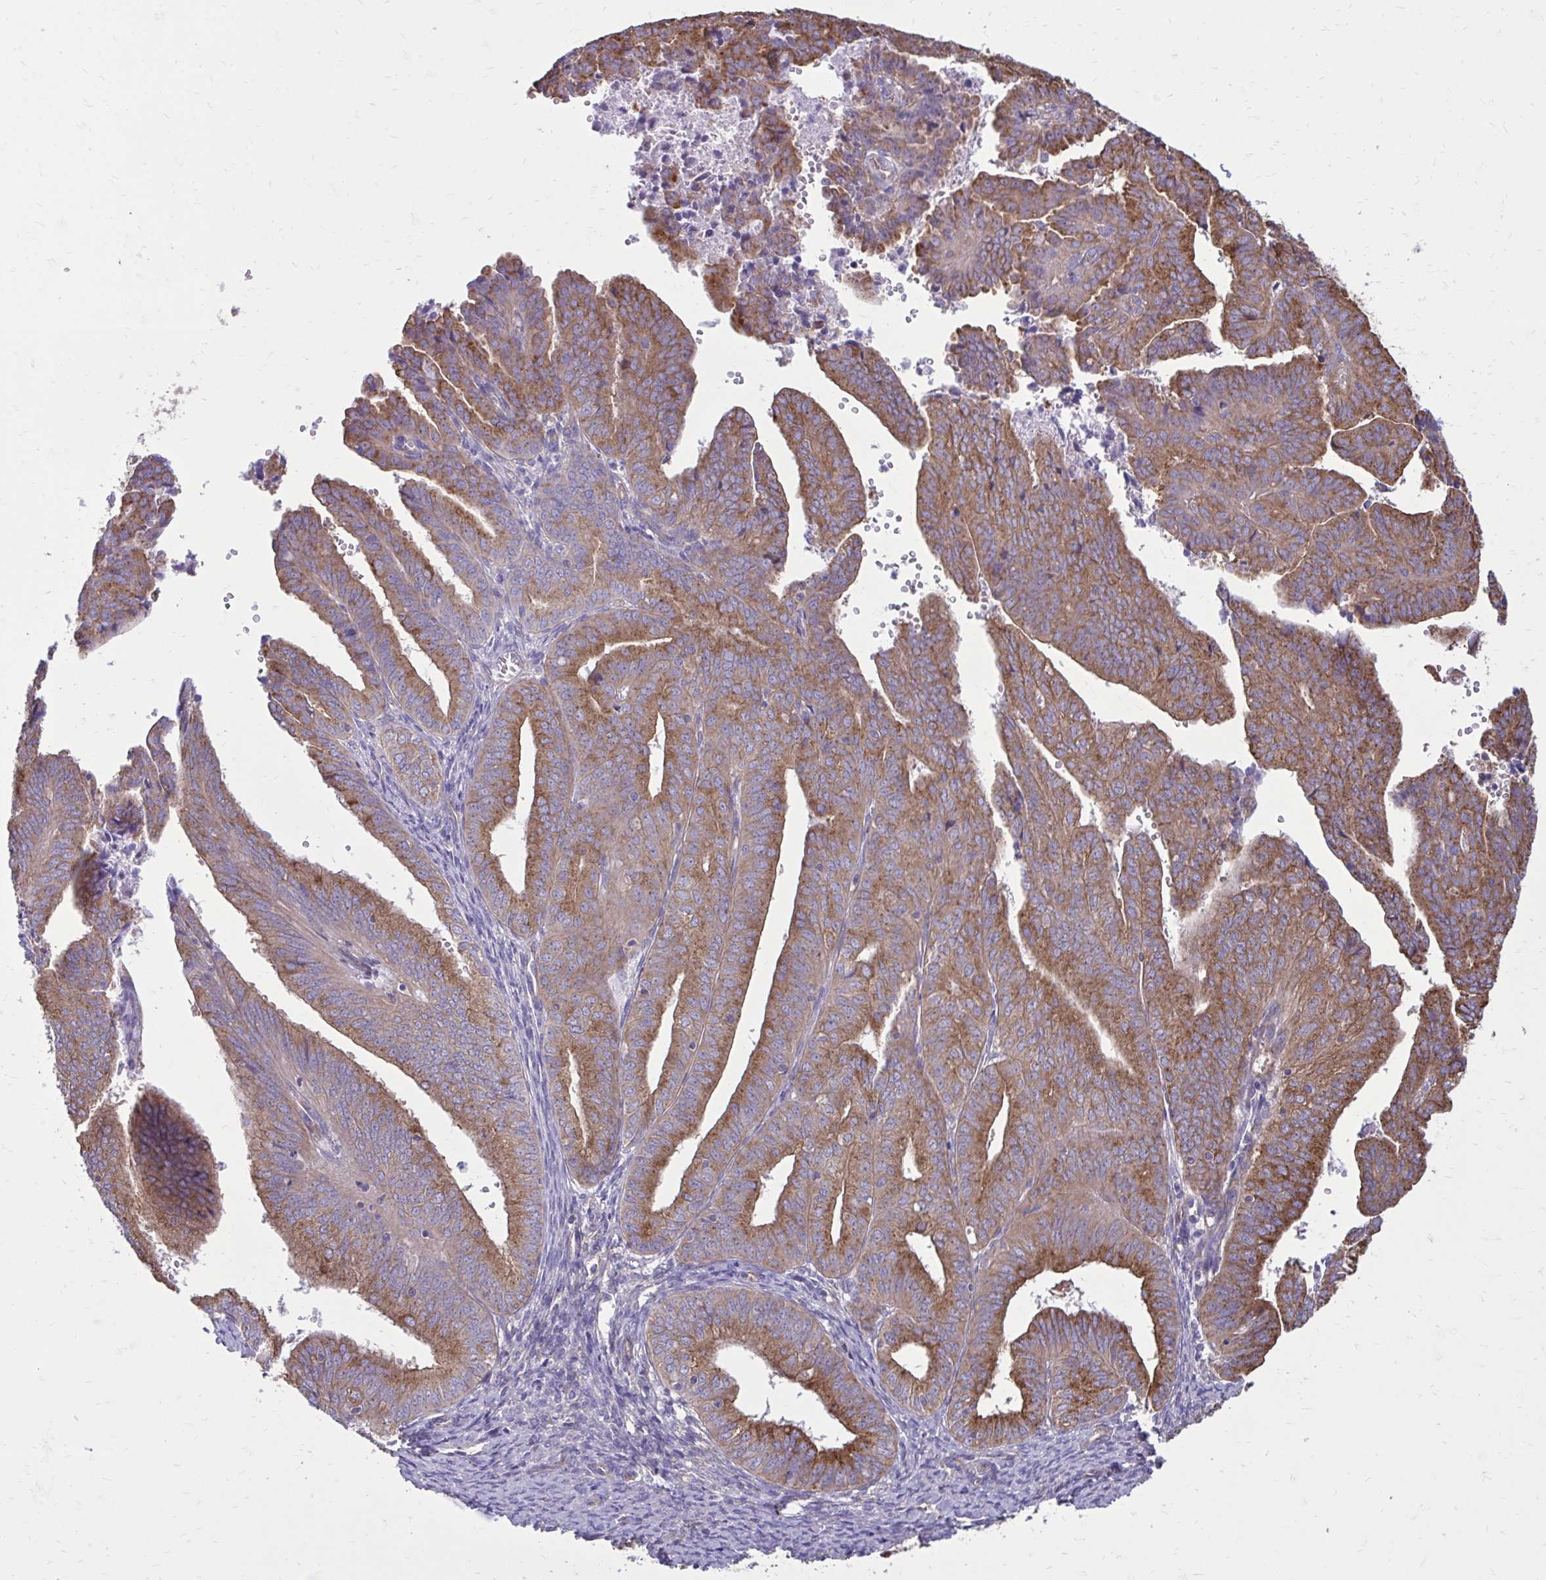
{"staining": {"intensity": "moderate", "quantity": ">75%", "location": "cytoplasmic/membranous"}, "tissue": "endometrial cancer", "cell_type": "Tumor cells", "image_type": "cancer", "snomed": [{"axis": "morphology", "description": "Adenocarcinoma, NOS"}, {"axis": "topography", "description": "Endometrium"}], "caption": "Moderate cytoplasmic/membranous positivity for a protein is present in about >75% of tumor cells of endometrial adenocarcinoma using immunohistochemistry (IHC).", "gene": "CLTA", "patient": {"sex": "female", "age": 70}}